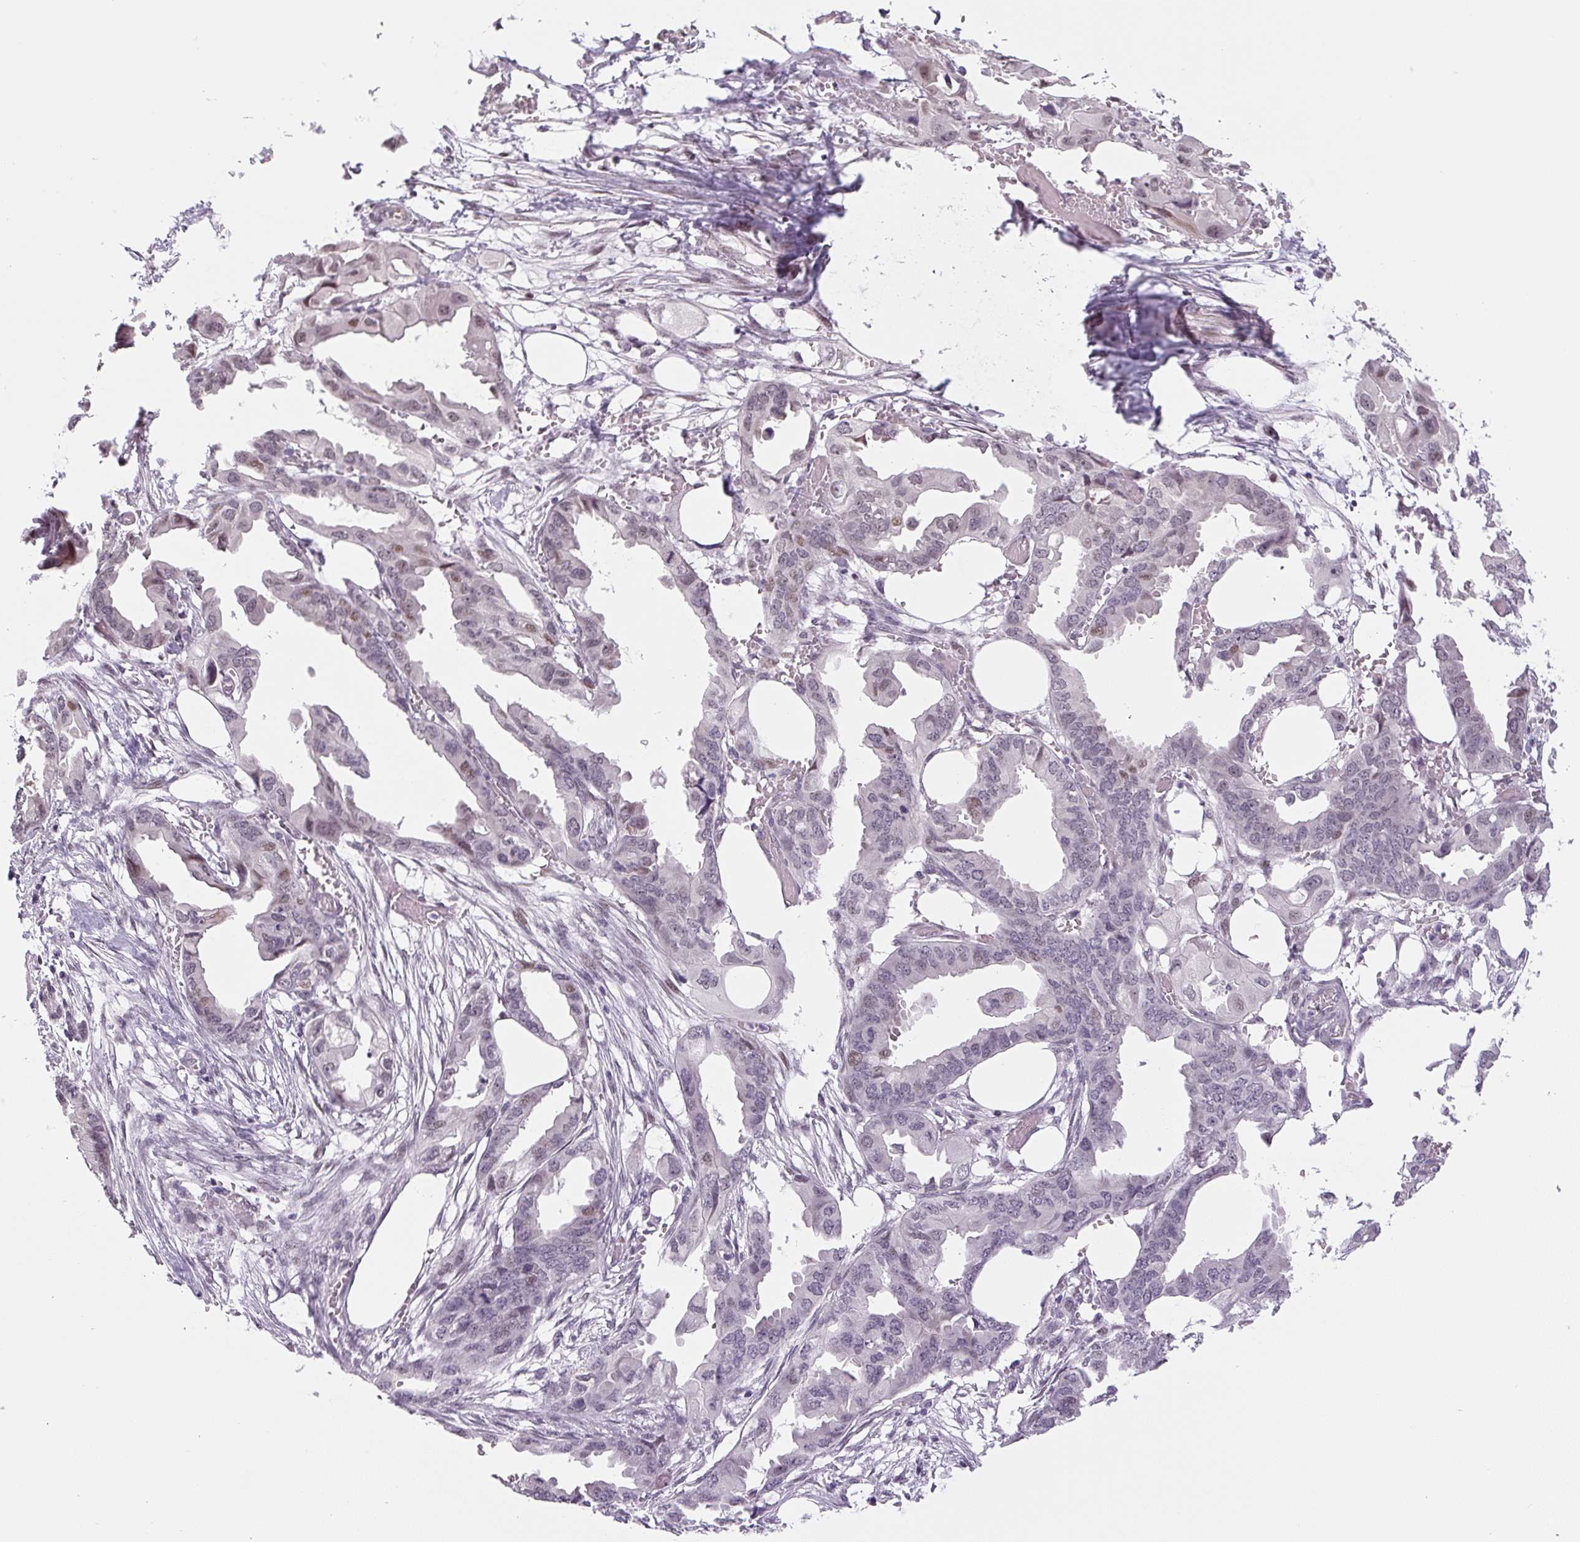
{"staining": {"intensity": "moderate", "quantity": "<25%", "location": "nuclear"}, "tissue": "endometrial cancer", "cell_type": "Tumor cells", "image_type": "cancer", "snomed": [{"axis": "morphology", "description": "Adenocarcinoma, NOS"}, {"axis": "morphology", "description": "Adenocarcinoma, metastatic, NOS"}, {"axis": "topography", "description": "Adipose tissue"}, {"axis": "topography", "description": "Endometrium"}], "caption": "Protein expression analysis of human endometrial metastatic adenocarcinoma reveals moderate nuclear positivity in about <25% of tumor cells.", "gene": "TCFL5", "patient": {"sex": "female", "age": 67}}